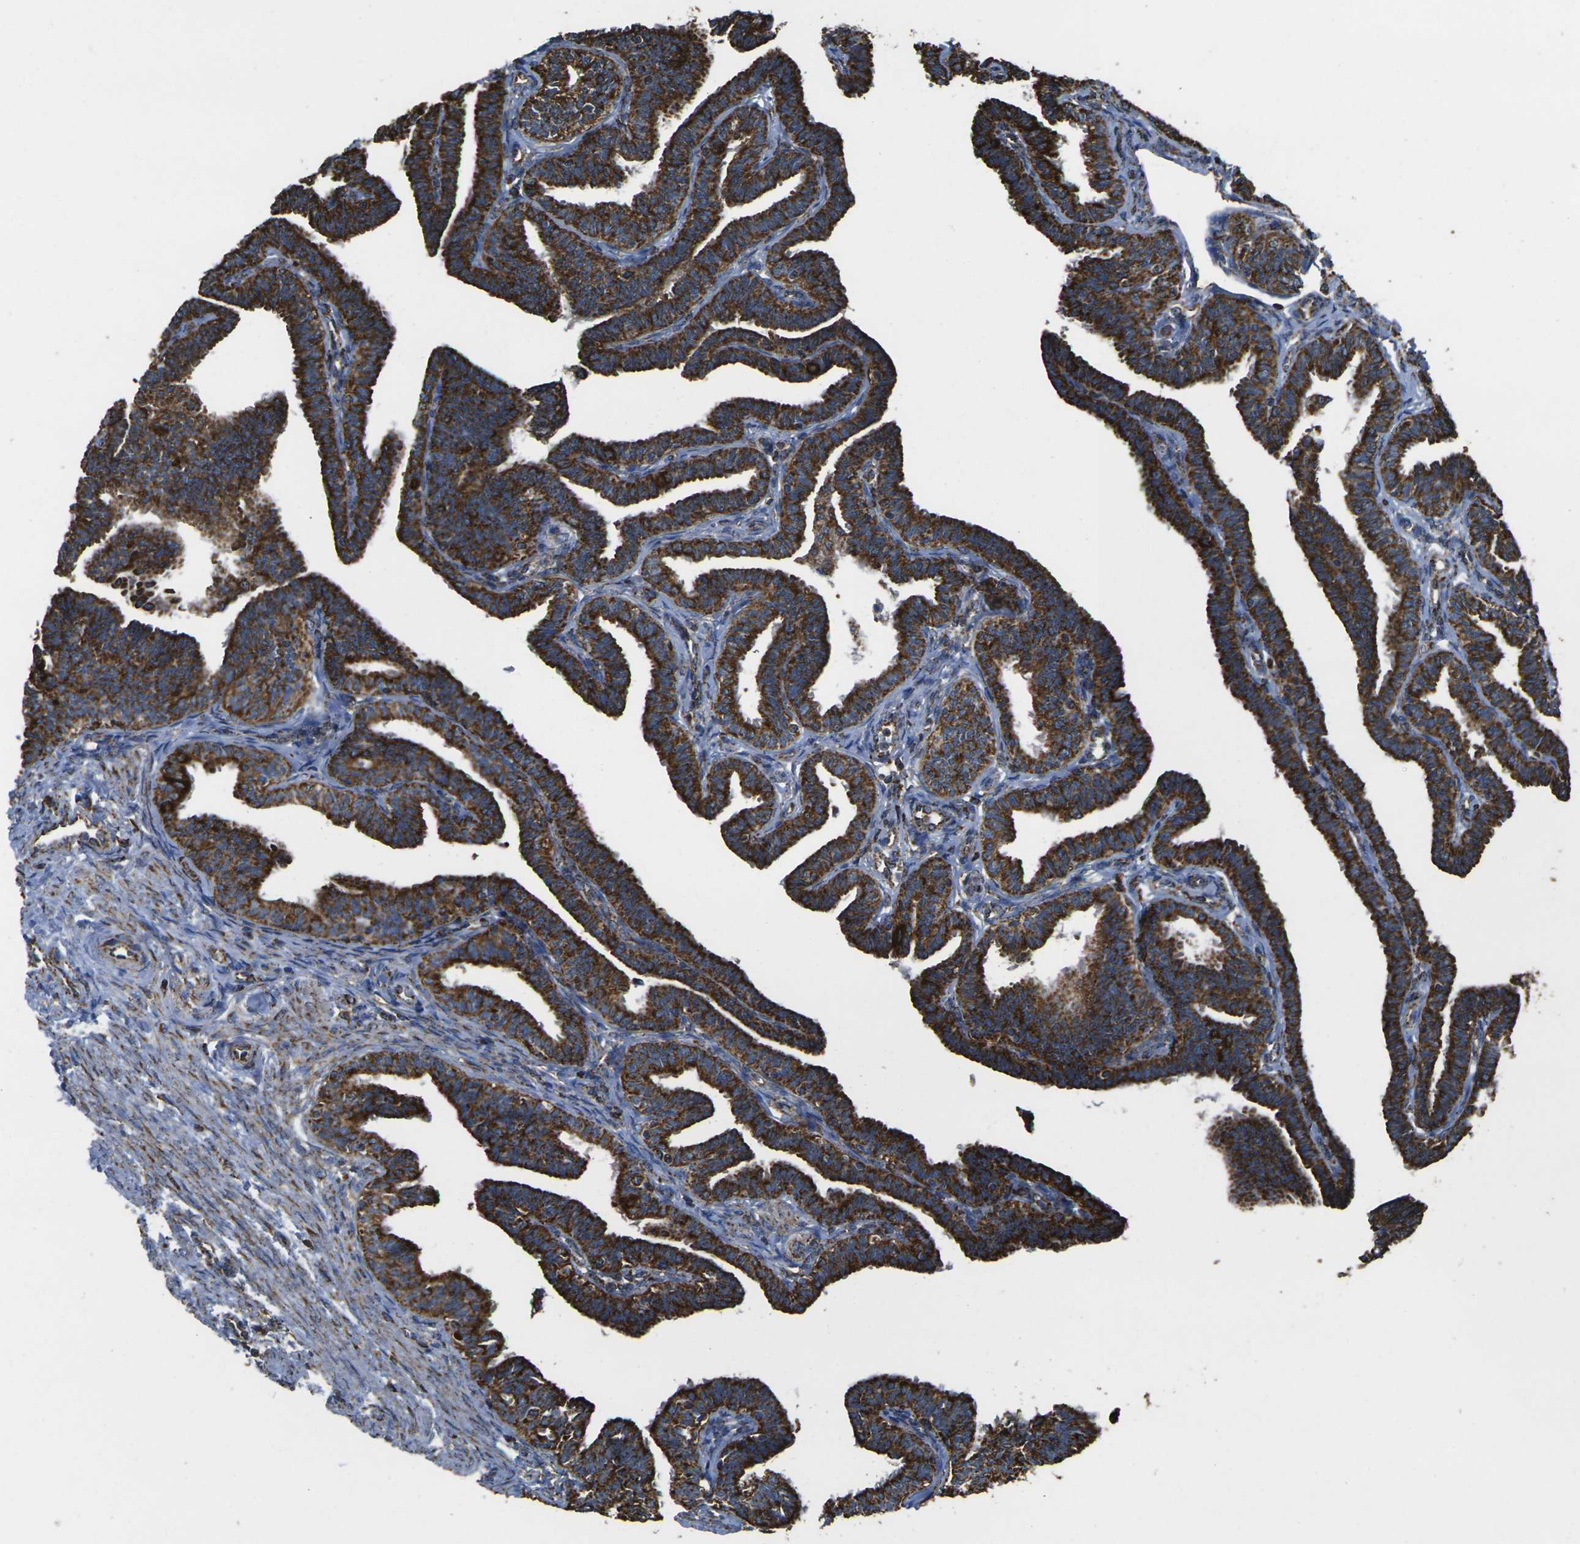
{"staining": {"intensity": "strong", "quantity": ">75%", "location": "cytoplasmic/membranous"}, "tissue": "fallopian tube", "cell_type": "Glandular cells", "image_type": "normal", "snomed": [{"axis": "morphology", "description": "Normal tissue, NOS"}, {"axis": "topography", "description": "Fallopian tube"}, {"axis": "topography", "description": "Ovary"}], "caption": "Immunohistochemical staining of benign human fallopian tube exhibits high levels of strong cytoplasmic/membranous expression in approximately >75% of glandular cells.", "gene": "KLHL5", "patient": {"sex": "female", "age": 23}}